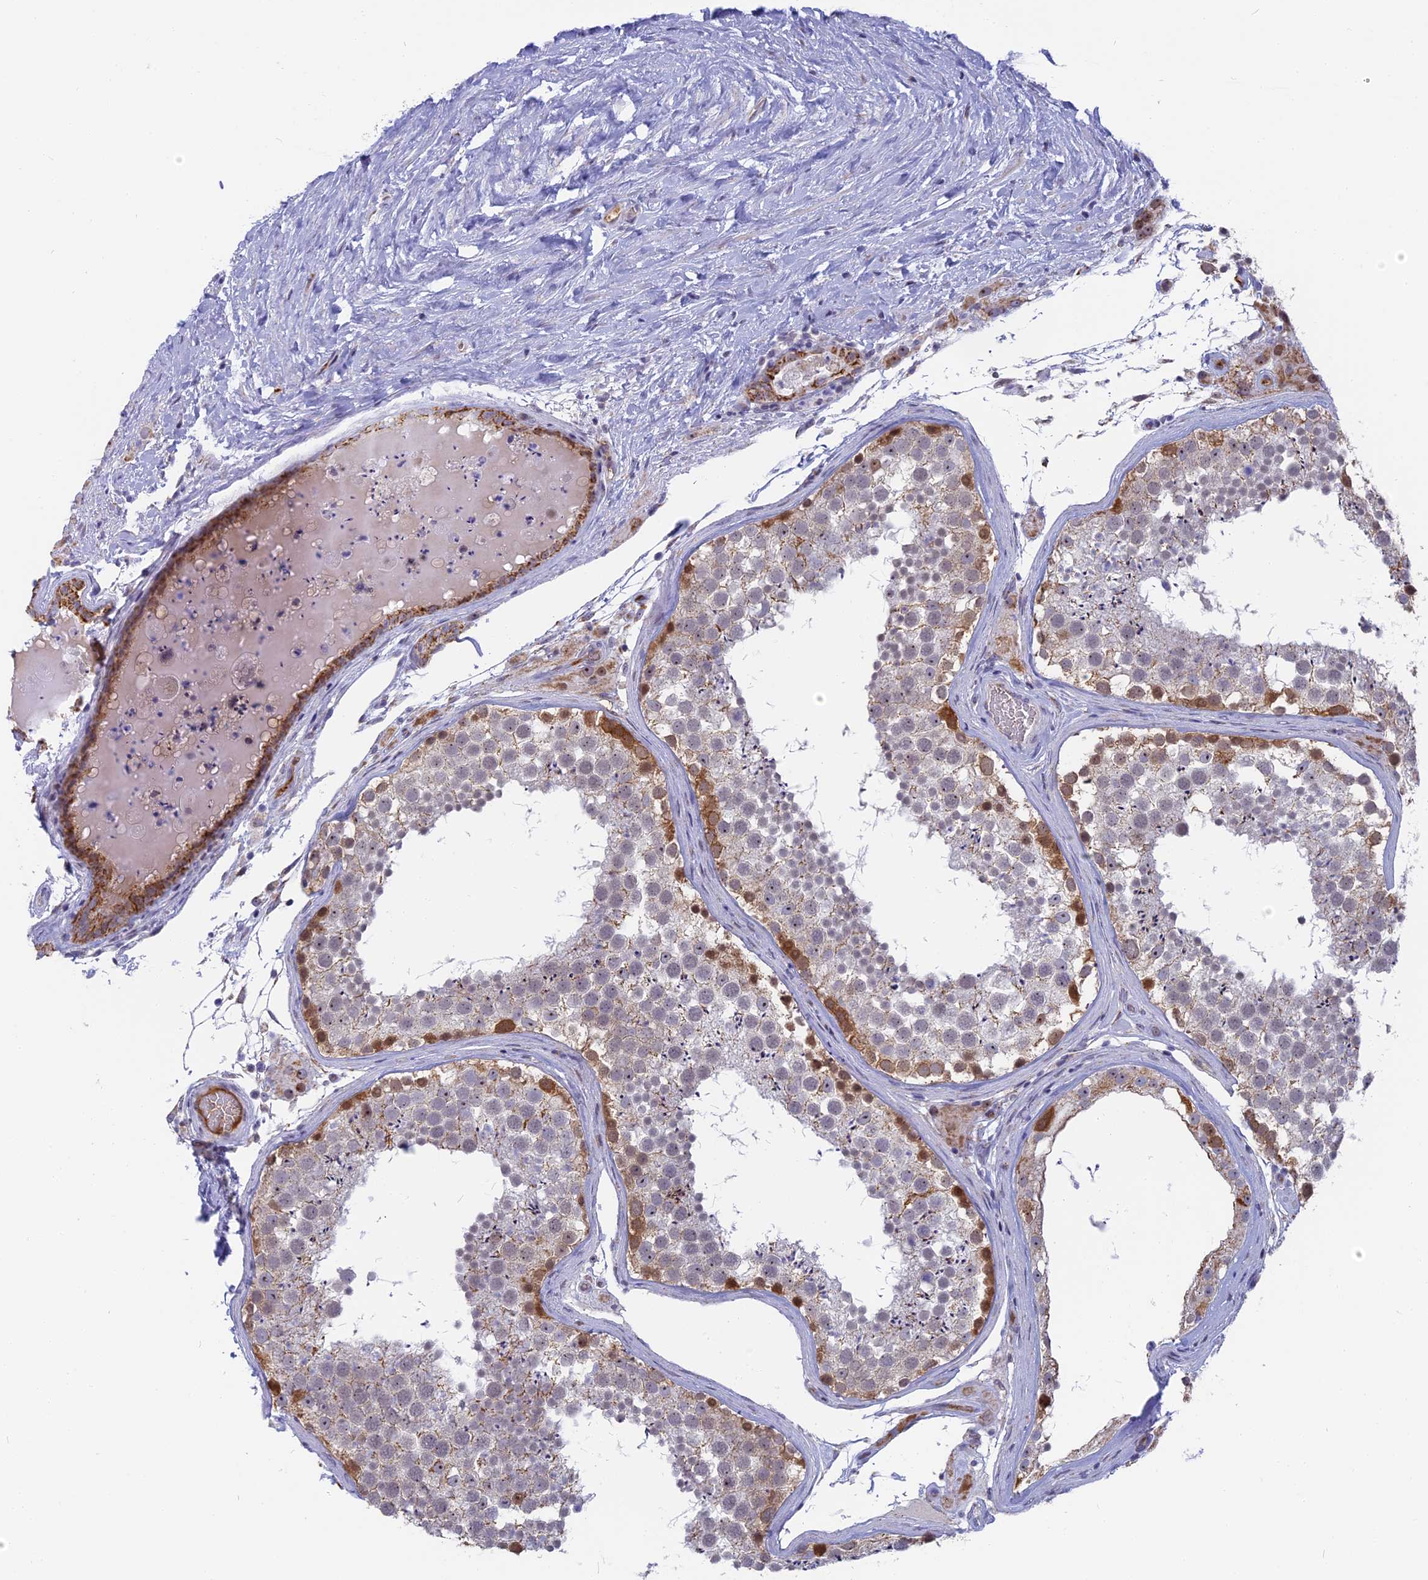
{"staining": {"intensity": "strong", "quantity": "<25%", "location": "cytoplasmic/membranous,nuclear"}, "tissue": "testis", "cell_type": "Cells in seminiferous ducts", "image_type": "normal", "snomed": [{"axis": "morphology", "description": "Normal tissue, NOS"}, {"axis": "topography", "description": "Testis"}], "caption": "The micrograph shows a brown stain indicating the presence of a protein in the cytoplasmic/membranous,nuclear of cells in seminiferous ducts in testis.", "gene": "DTWD1", "patient": {"sex": "male", "age": 46}}